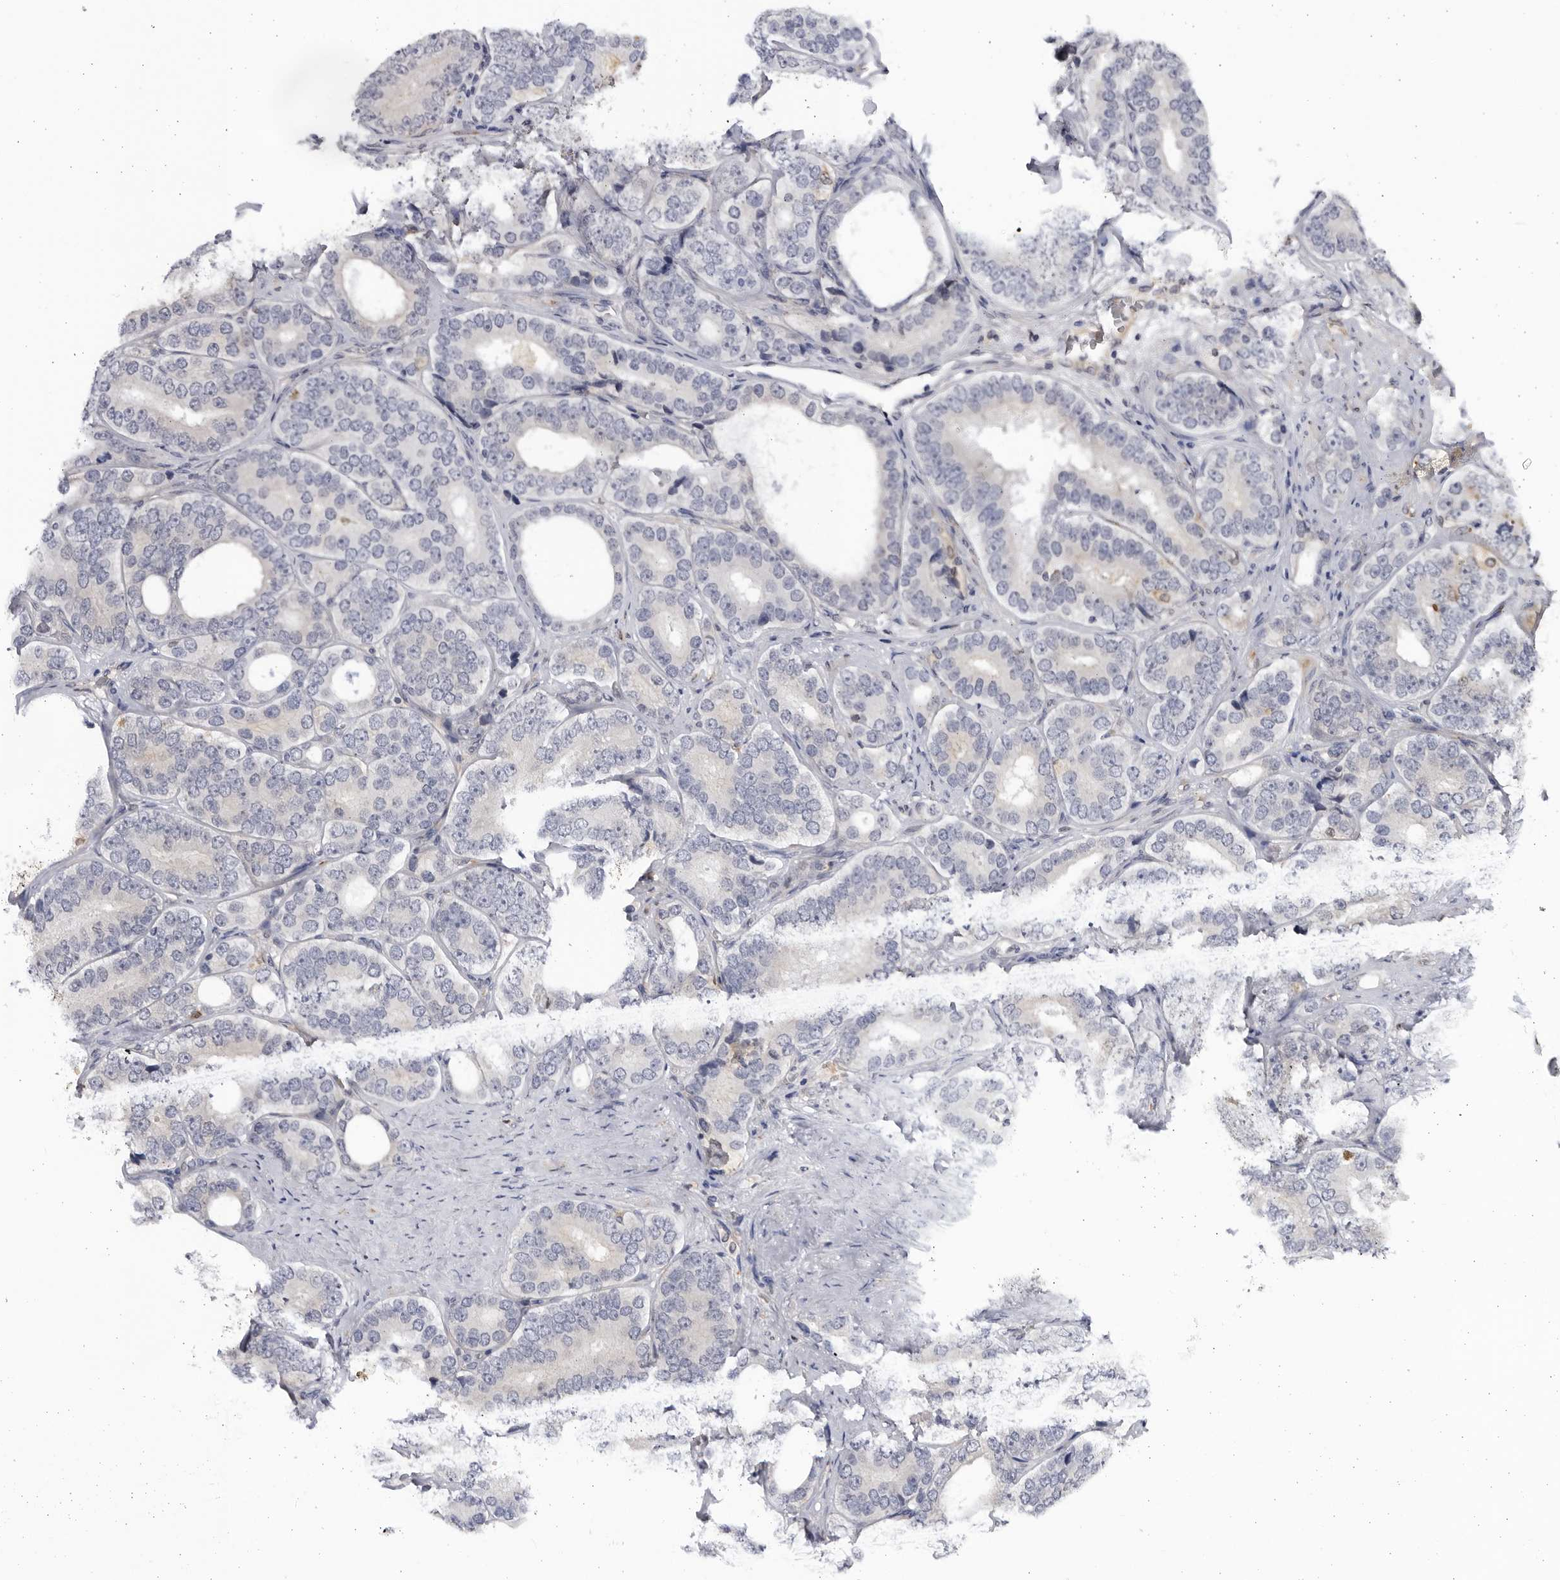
{"staining": {"intensity": "negative", "quantity": "none", "location": "none"}, "tissue": "prostate cancer", "cell_type": "Tumor cells", "image_type": "cancer", "snomed": [{"axis": "morphology", "description": "Adenocarcinoma, High grade"}, {"axis": "topography", "description": "Prostate"}], "caption": "There is no significant staining in tumor cells of high-grade adenocarcinoma (prostate). (DAB (3,3'-diaminobenzidine) immunohistochemistry, high magnification).", "gene": "BMP2K", "patient": {"sex": "male", "age": 56}}